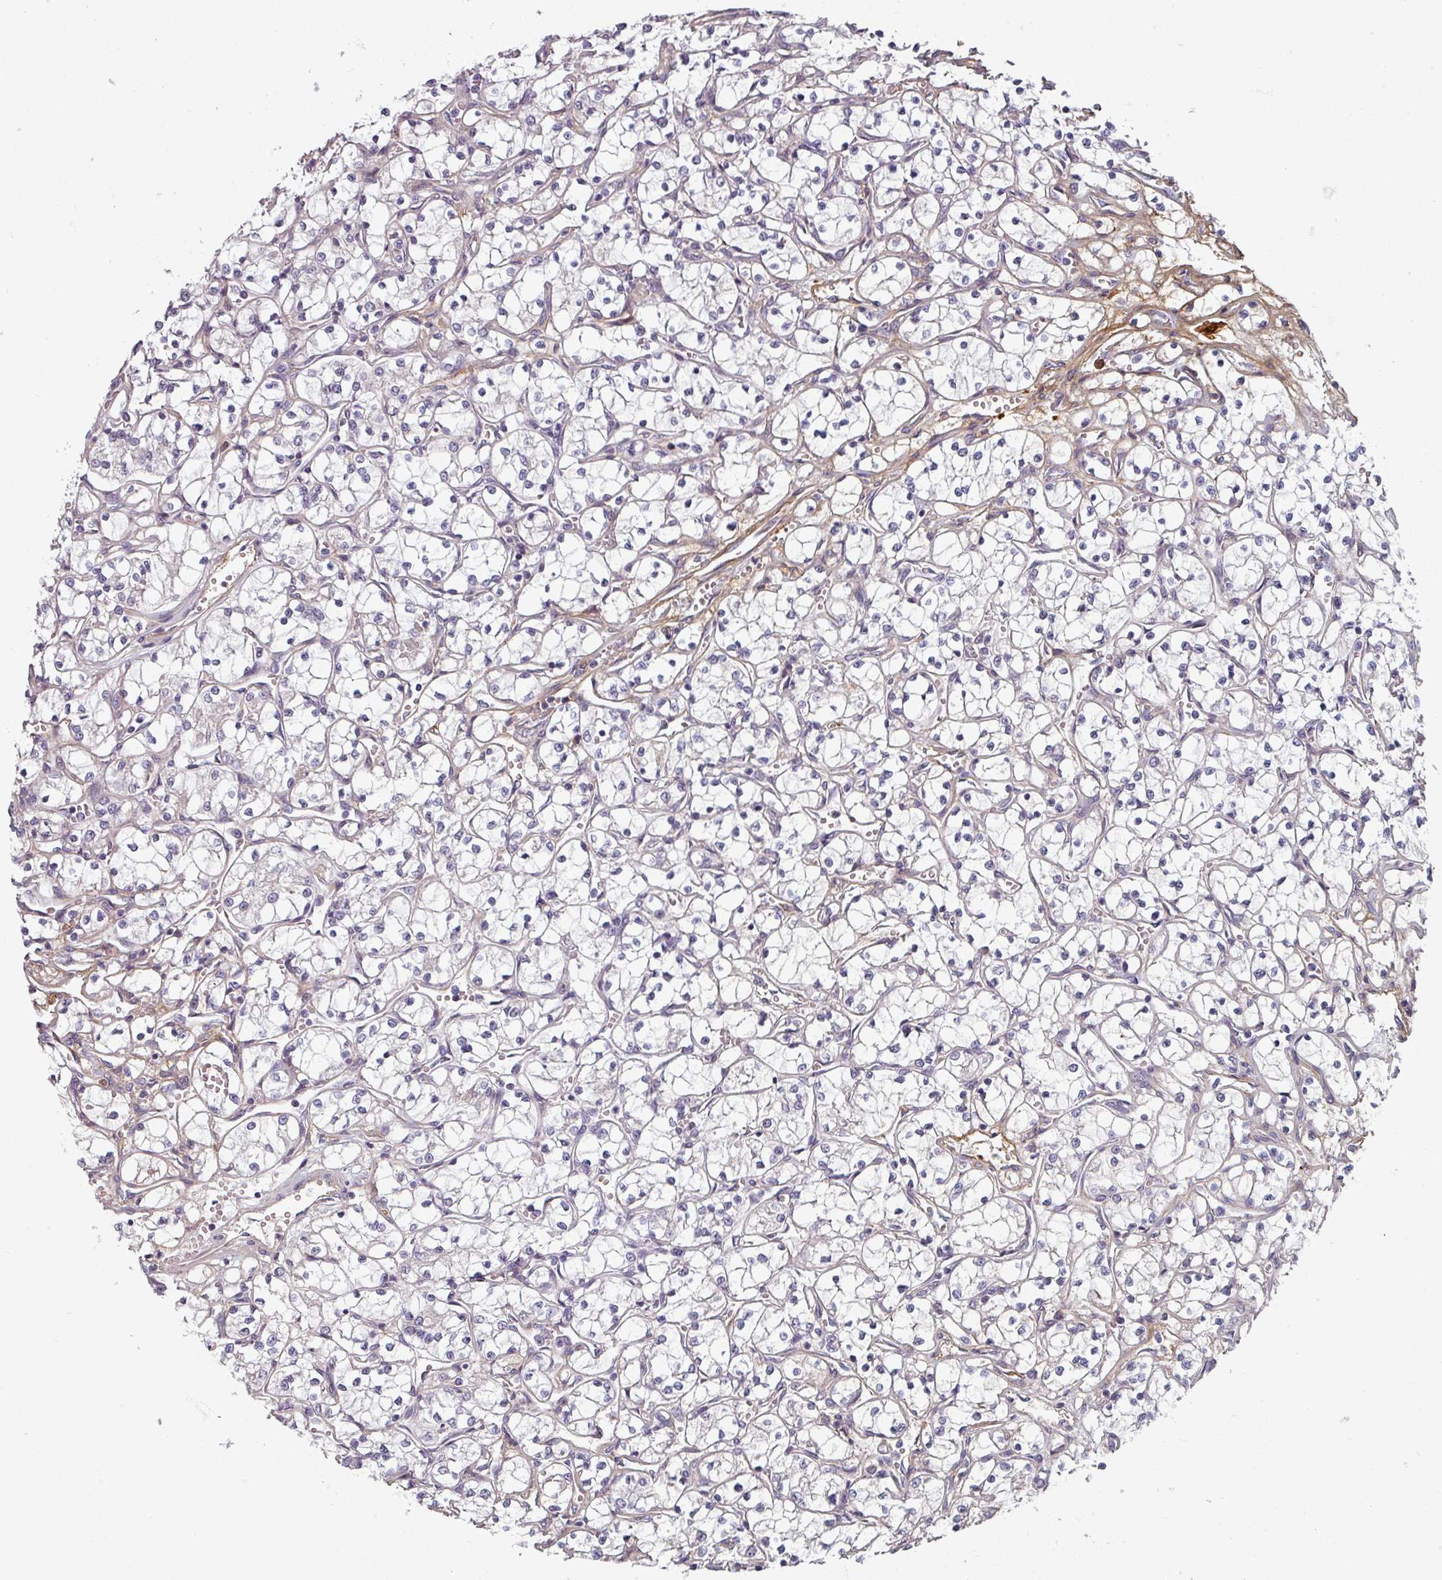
{"staining": {"intensity": "negative", "quantity": "none", "location": "none"}, "tissue": "renal cancer", "cell_type": "Tumor cells", "image_type": "cancer", "snomed": [{"axis": "morphology", "description": "Adenocarcinoma, NOS"}, {"axis": "topography", "description": "Kidney"}], "caption": "Tumor cells show no significant protein staining in adenocarcinoma (renal).", "gene": "CYB5RL", "patient": {"sex": "female", "age": 69}}